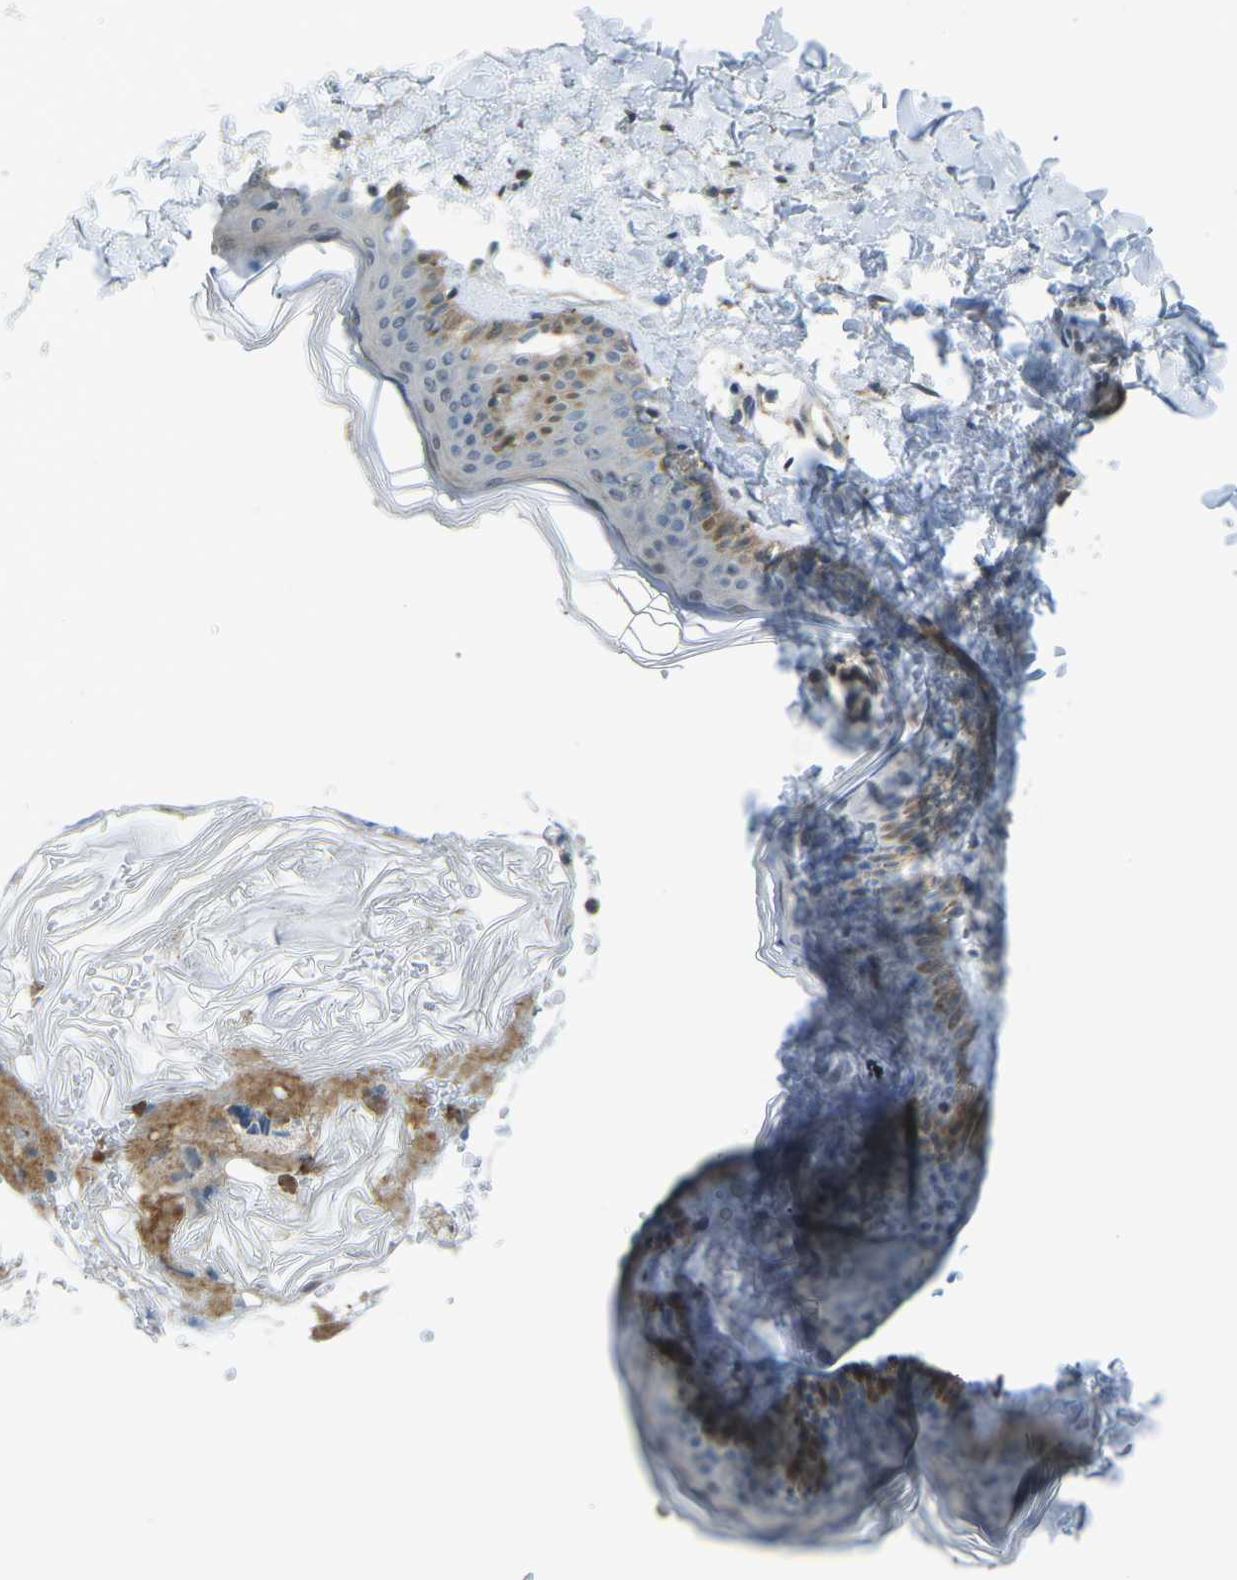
{"staining": {"intensity": "moderate", "quantity": ">75%", "location": "cytoplasmic/membranous"}, "tissue": "skin", "cell_type": "Fibroblasts", "image_type": "normal", "snomed": [{"axis": "morphology", "description": "Normal tissue, NOS"}, {"axis": "topography", "description": "Skin"}], "caption": "A micrograph showing moderate cytoplasmic/membranous expression in approximately >75% of fibroblasts in benign skin, as visualized by brown immunohistochemical staining.", "gene": "PIEZO2", "patient": {"sex": "female", "age": 41}}